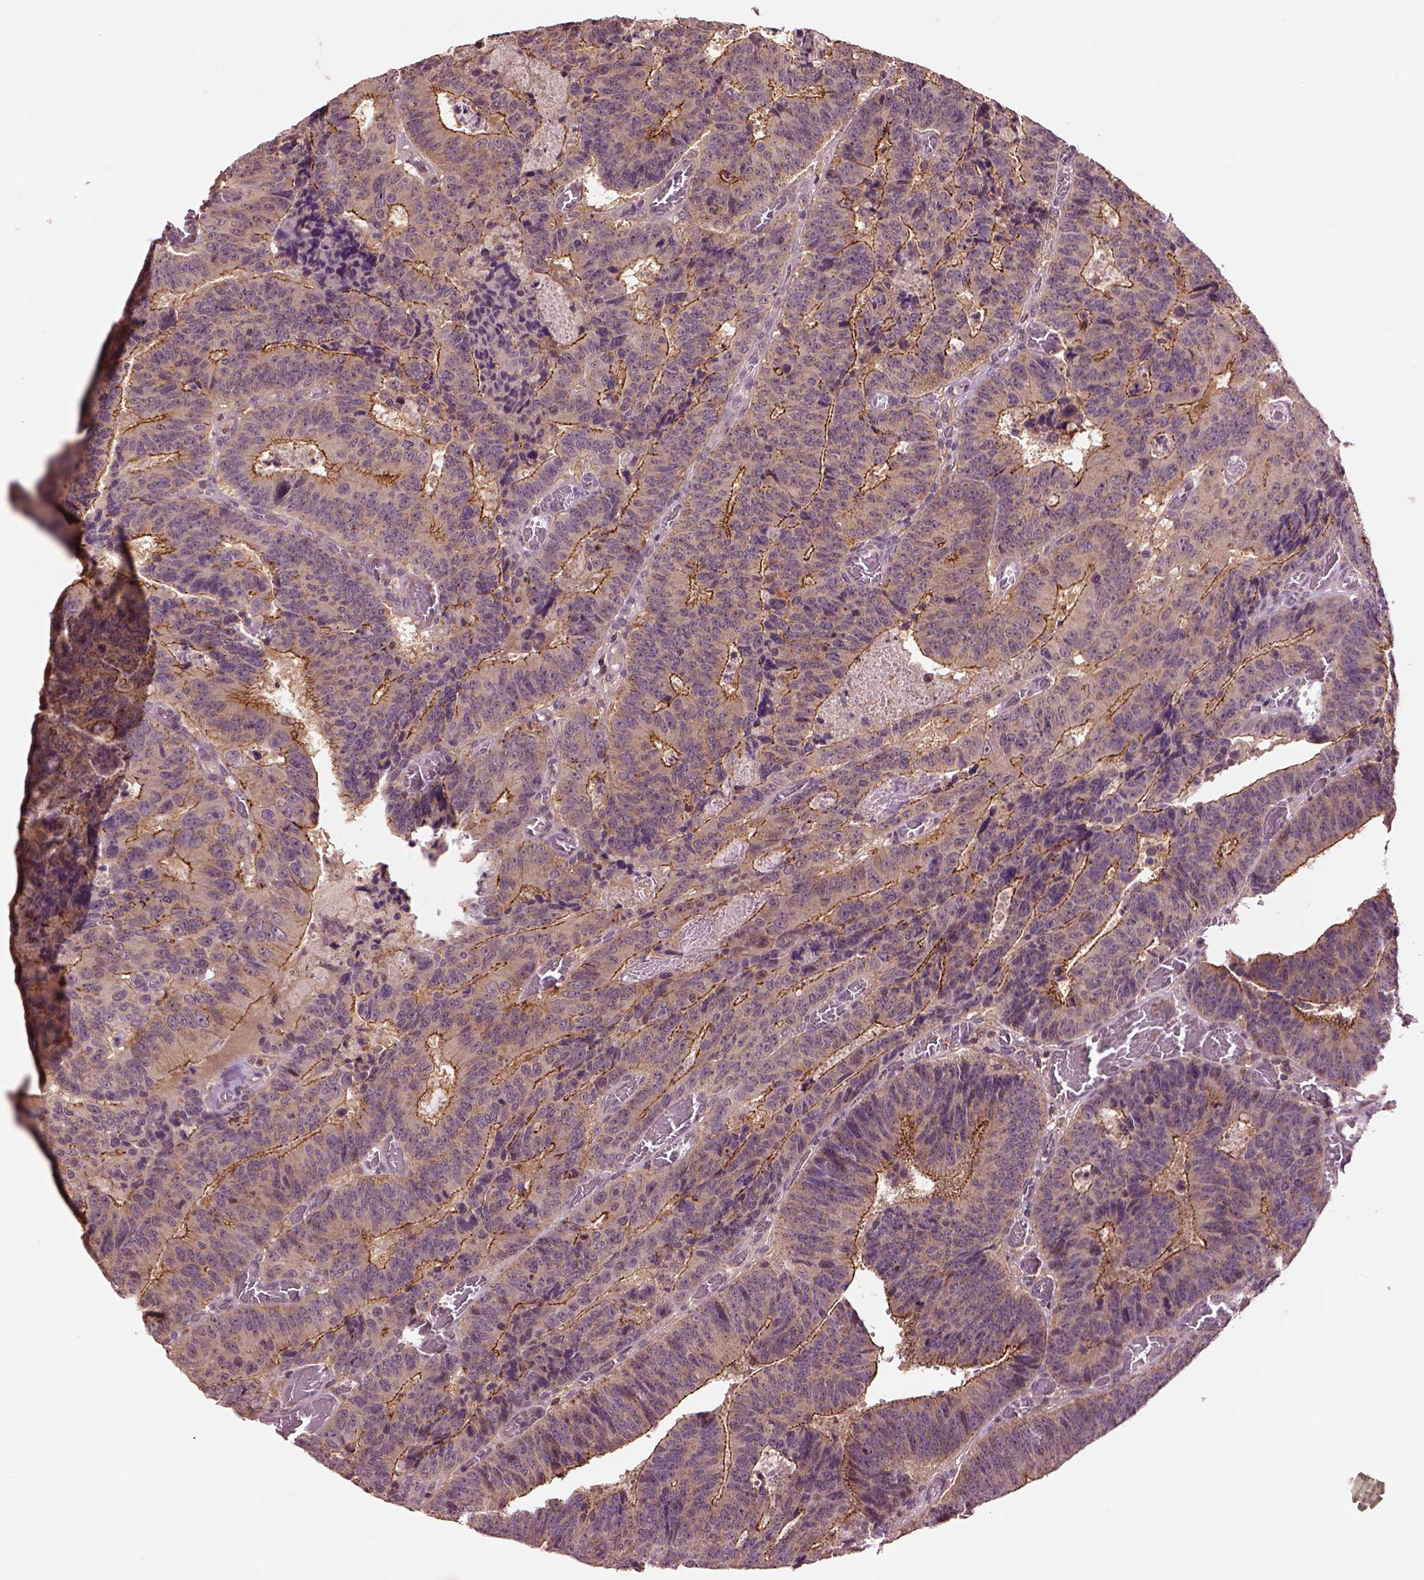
{"staining": {"intensity": "moderate", "quantity": ">75%", "location": "cytoplasmic/membranous"}, "tissue": "colorectal cancer", "cell_type": "Tumor cells", "image_type": "cancer", "snomed": [{"axis": "morphology", "description": "Adenocarcinoma, NOS"}, {"axis": "topography", "description": "Colon"}], "caption": "A histopathology image showing moderate cytoplasmic/membranous positivity in about >75% of tumor cells in adenocarcinoma (colorectal), as visualized by brown immunohistochemical staining.", "gene": "MTHFS", "patient": {"sex": "female", "age": 82}}